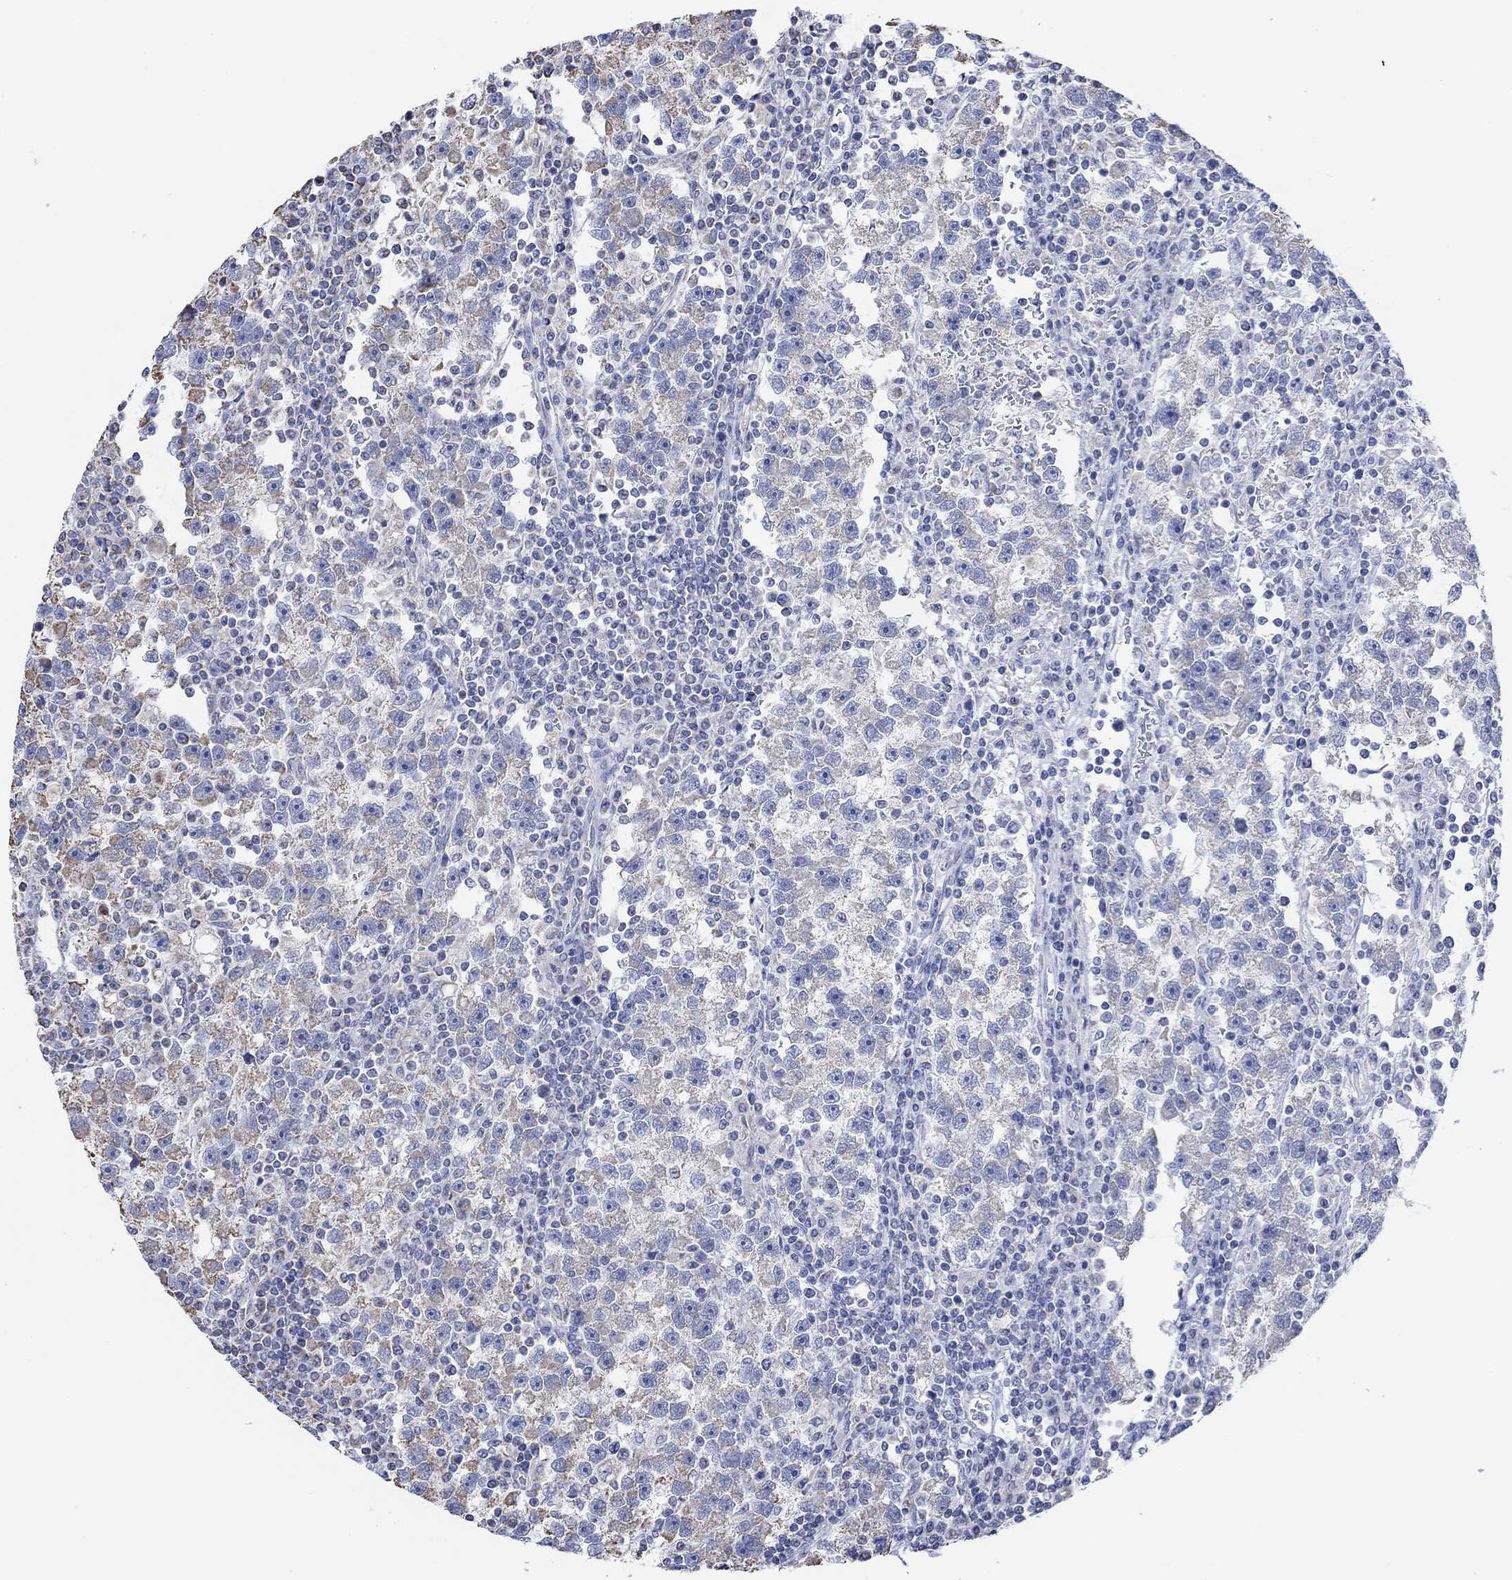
{"staining": {"intensity": "weak", "quantity": "25%-75%", "location": "cytoplasmic/membranous"}, "tissue": "testis cancer", "cell_type": "Tumor cells", "image_type": "cancer", "snomed": [{"axis": "morphology", "description": "Seminoma, NOS"}, {"axis": "topography", "description": "Testis"}], "caption": "Testis cancer (seminoma) was stained to show a protein in brown. There is low levels of weak cytoplasmic/membranous expression in about 25%-75% of tumor cells. The staining was performed using DAB, with brown indicating positive protein expression. Nuclei are stained blue with hematoxylin.", "gene": "SYT12", "patient": {"sex": "male", "age": 47}}